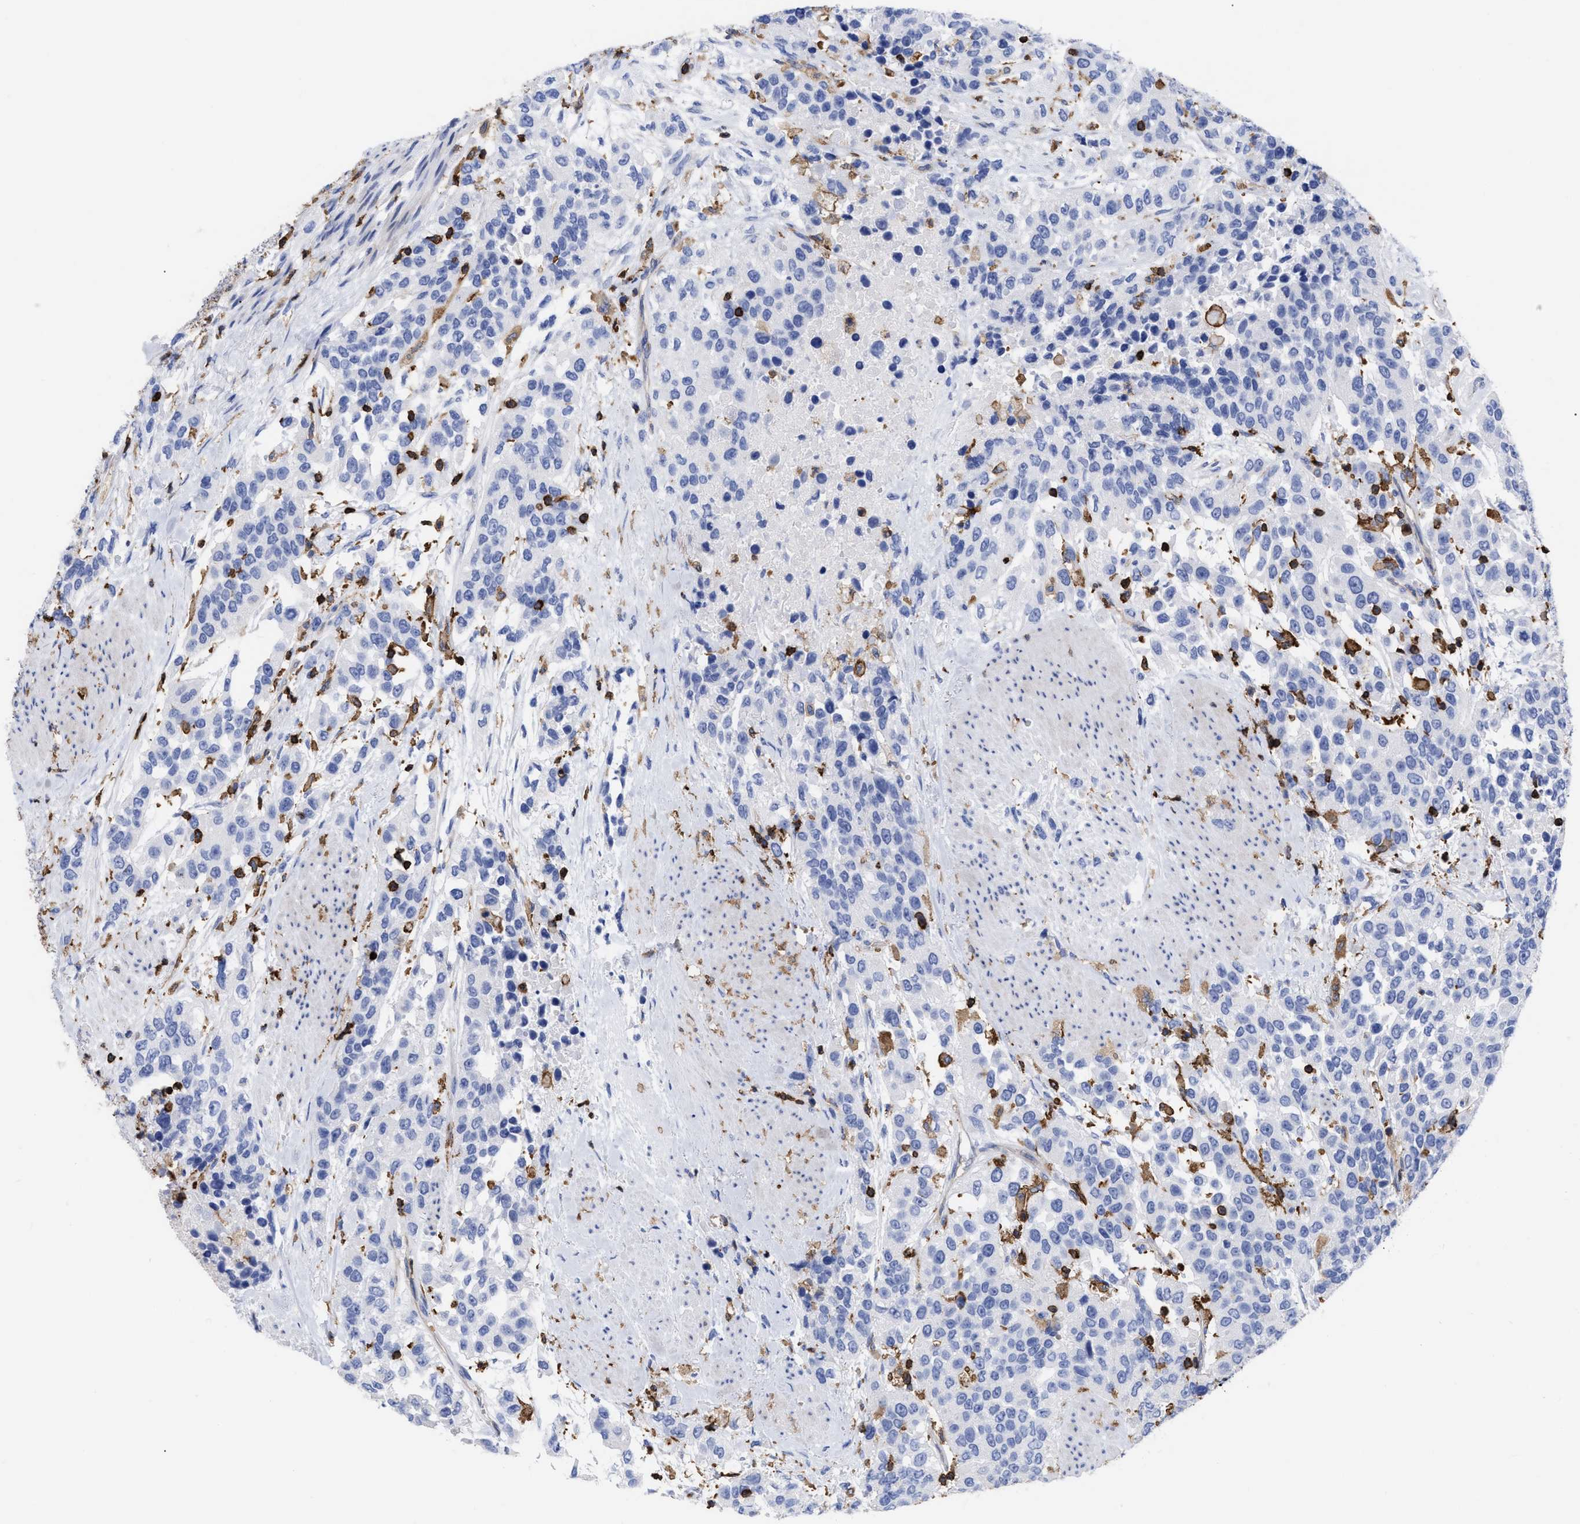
{"staining": {"intensity": "negative", "quantity": "none", "location": "none"}, "tissue": "urothelial cancer", "cell_type": "Tumor cells", "image_type": "cancer", "snomed": [{"axis": "morphology", "description": "Urothelial carcinoma, High grade"}, {"axis": "topography", "description": "Urinary bladder"}], "caption": "Tumor cells show no significant protein staining in urothelial cancer.", "gene": "HCLS1", "patient": {"sex": "female", "age": 80}}